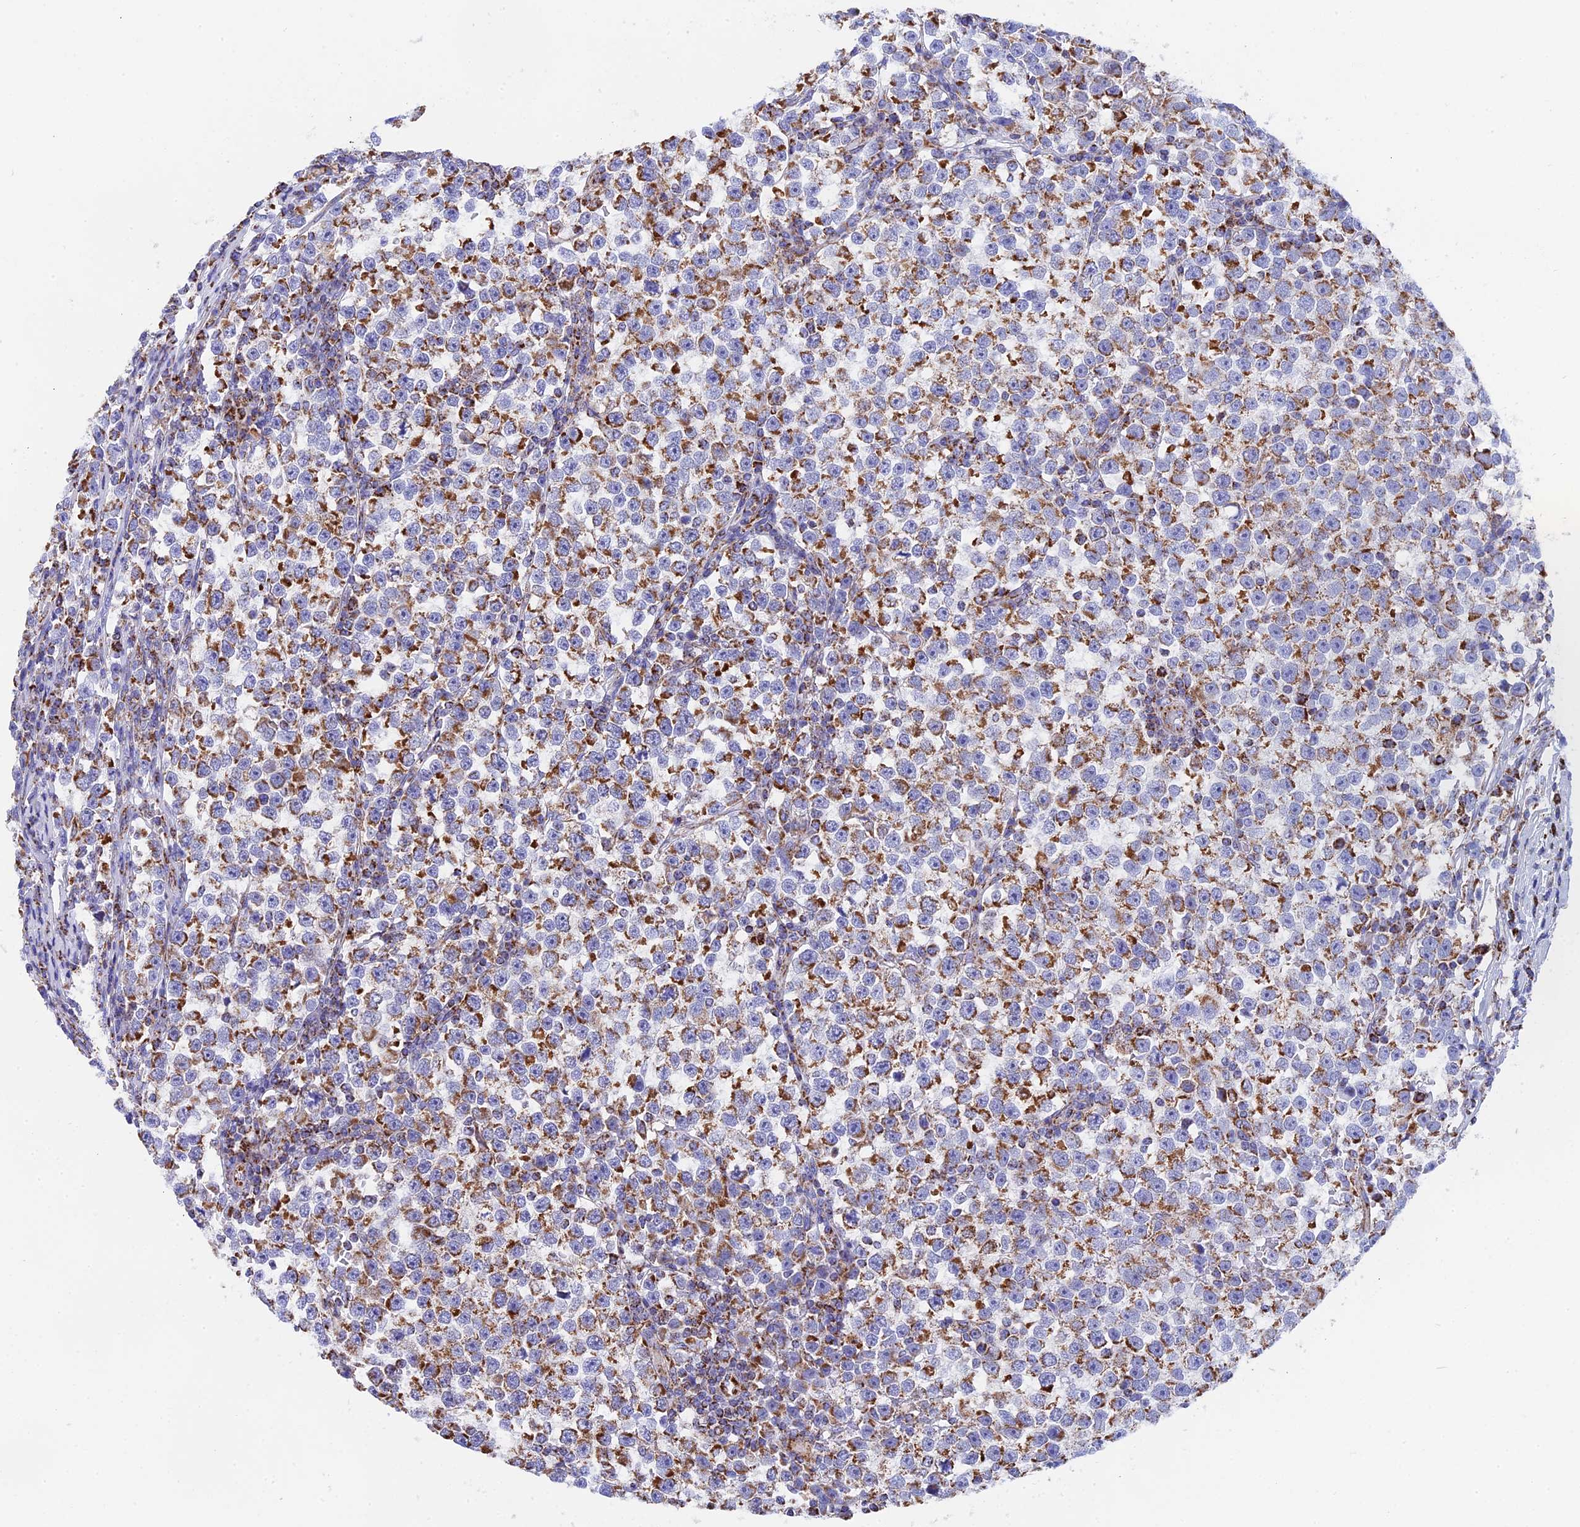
{"staining": {"intensity": "moderate", "quantity": ">75%", "location": "cytoplasmic/membranous"}, "tissue": "testis cancer", "cell_type": "Tumor cells", "image_type": "cancer", "snomed": [{"axis": "morphology", "description": "Normal tissue, NOS"}, {"axis": "morphology", "description": "Seminoma, NOS"}, {"axis": "topography", "description": "Testis"}], "caption": "IHC histopathology image of human testis cancer (seminoma) stained for a protein (brown), which reveals medium levels of moderate cytoplasmic/membranous positivity in approximately >75% of tumor cells.", "gene": "NDUFA5", "patient": {"sex": "male", "age": 43}}